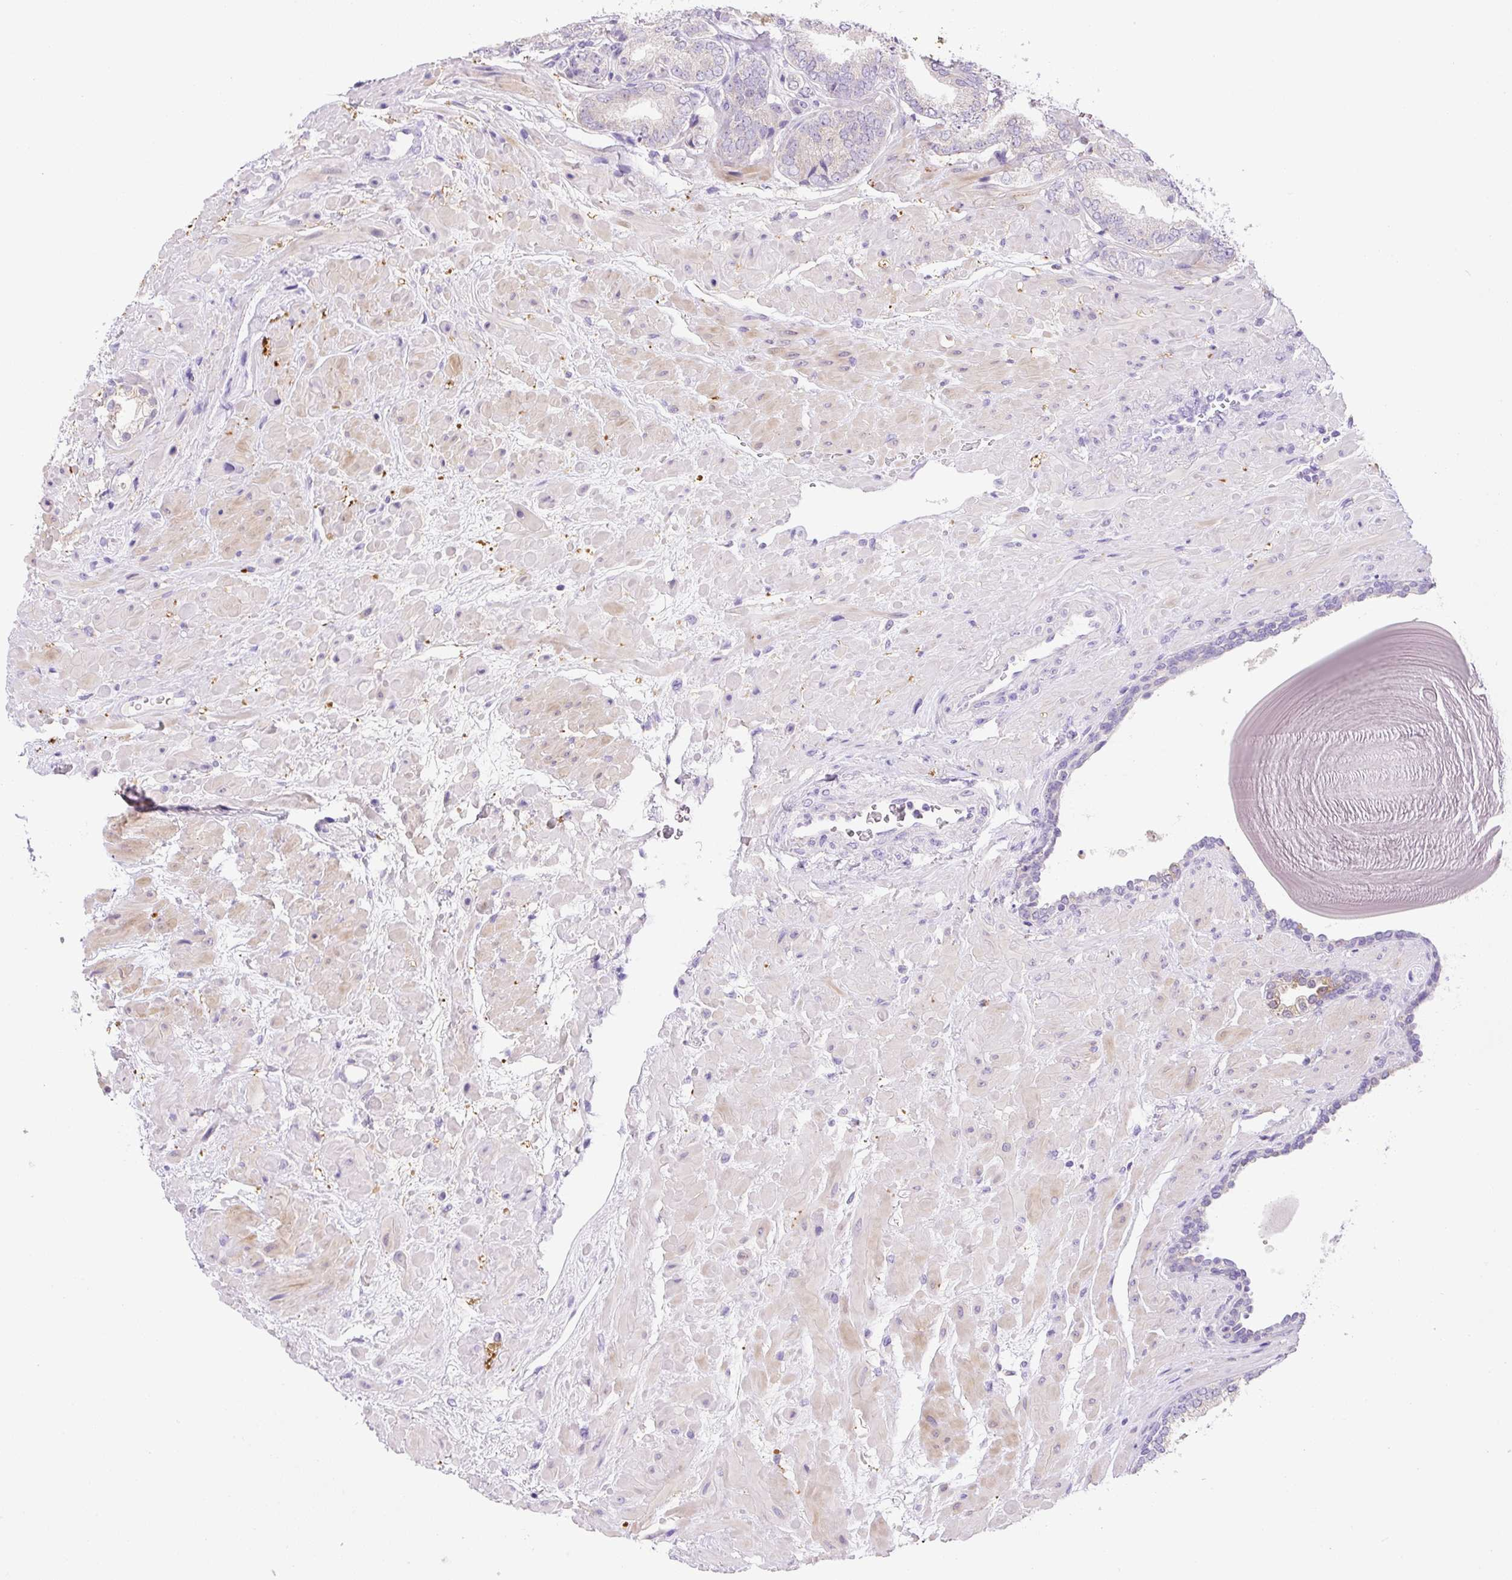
{"staining": {"intensity": "negative", "quantity": "none", "location": "none"}, "tissue": "prostate cancer", "cell_type": "Tumor cells", "image_type": "cancer", "snomed": [{"axis": "morphology", "description": "Adenocarcinoma, High grade"}, {"axis": "topography", "description": "Prostate"}], "caption": "The photomicrograph demonstrates no significant positivity in tumor cells of adenocarcinoma (high-grade) (prostate). (DAB (3,3'-diaminobenzidine) IHC visualized using brightfield microscopy, high magnification).", "gene": "NDST3", "patient": {"sex": "male", "age": 68}}